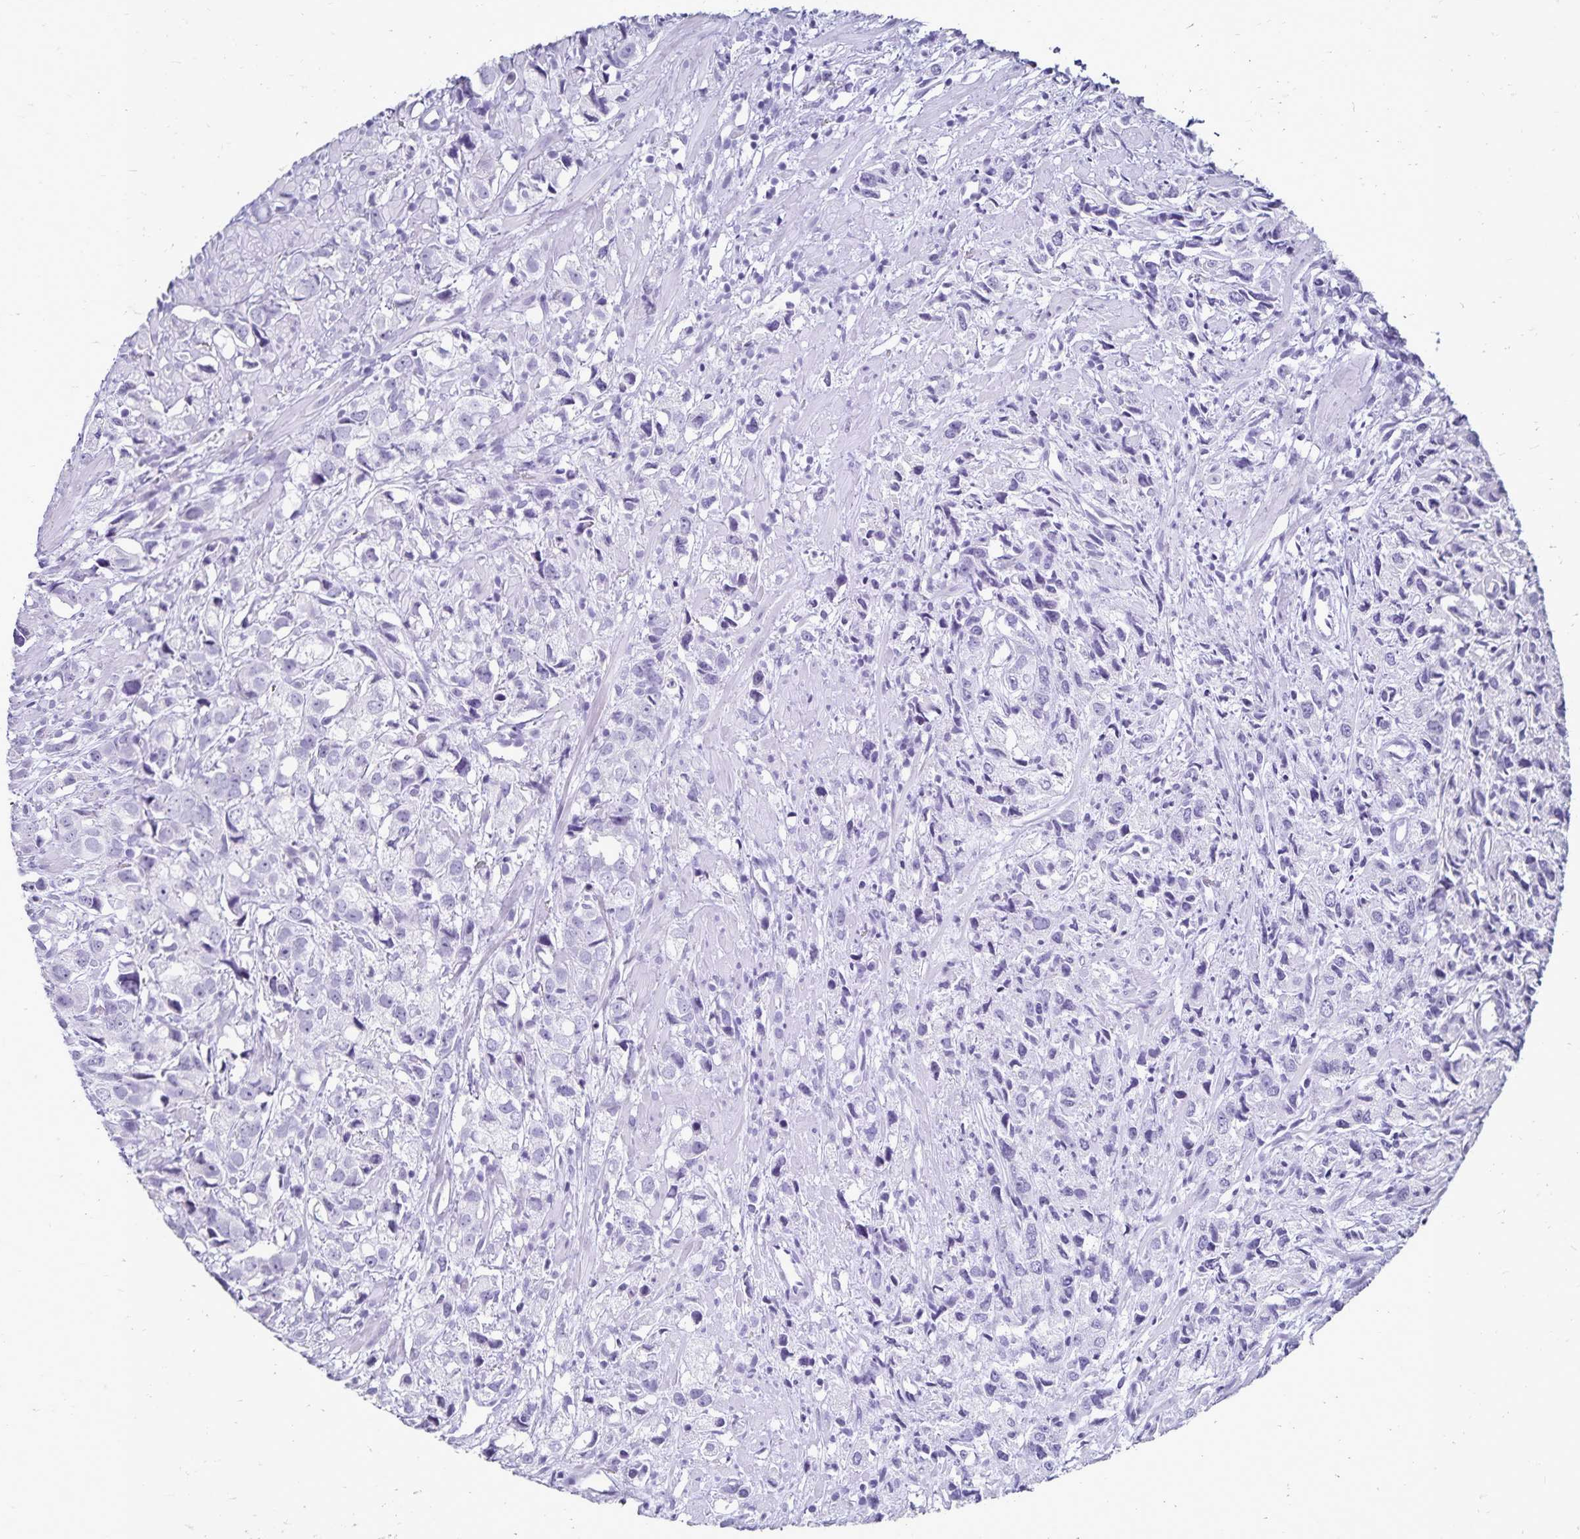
{"staining": {"intensity": "negative", "quantity": "none", "location": "none"}, "tissue": "prostate cancer", "cell_type": "Tumor cells", "image_type": "cancer", "snomed": [{"axis": "morphology", "description": "Adenocarcinoma, High grade"}, {"axis": "topography", "description": "Prostate"}], "caption": "A photomicrograph of human prostate cancer is negative for staining in tumor cells. (DAB IHC, high magnification).", "gene": "GIP", "patient": {"sex": "male", "age": 58}}